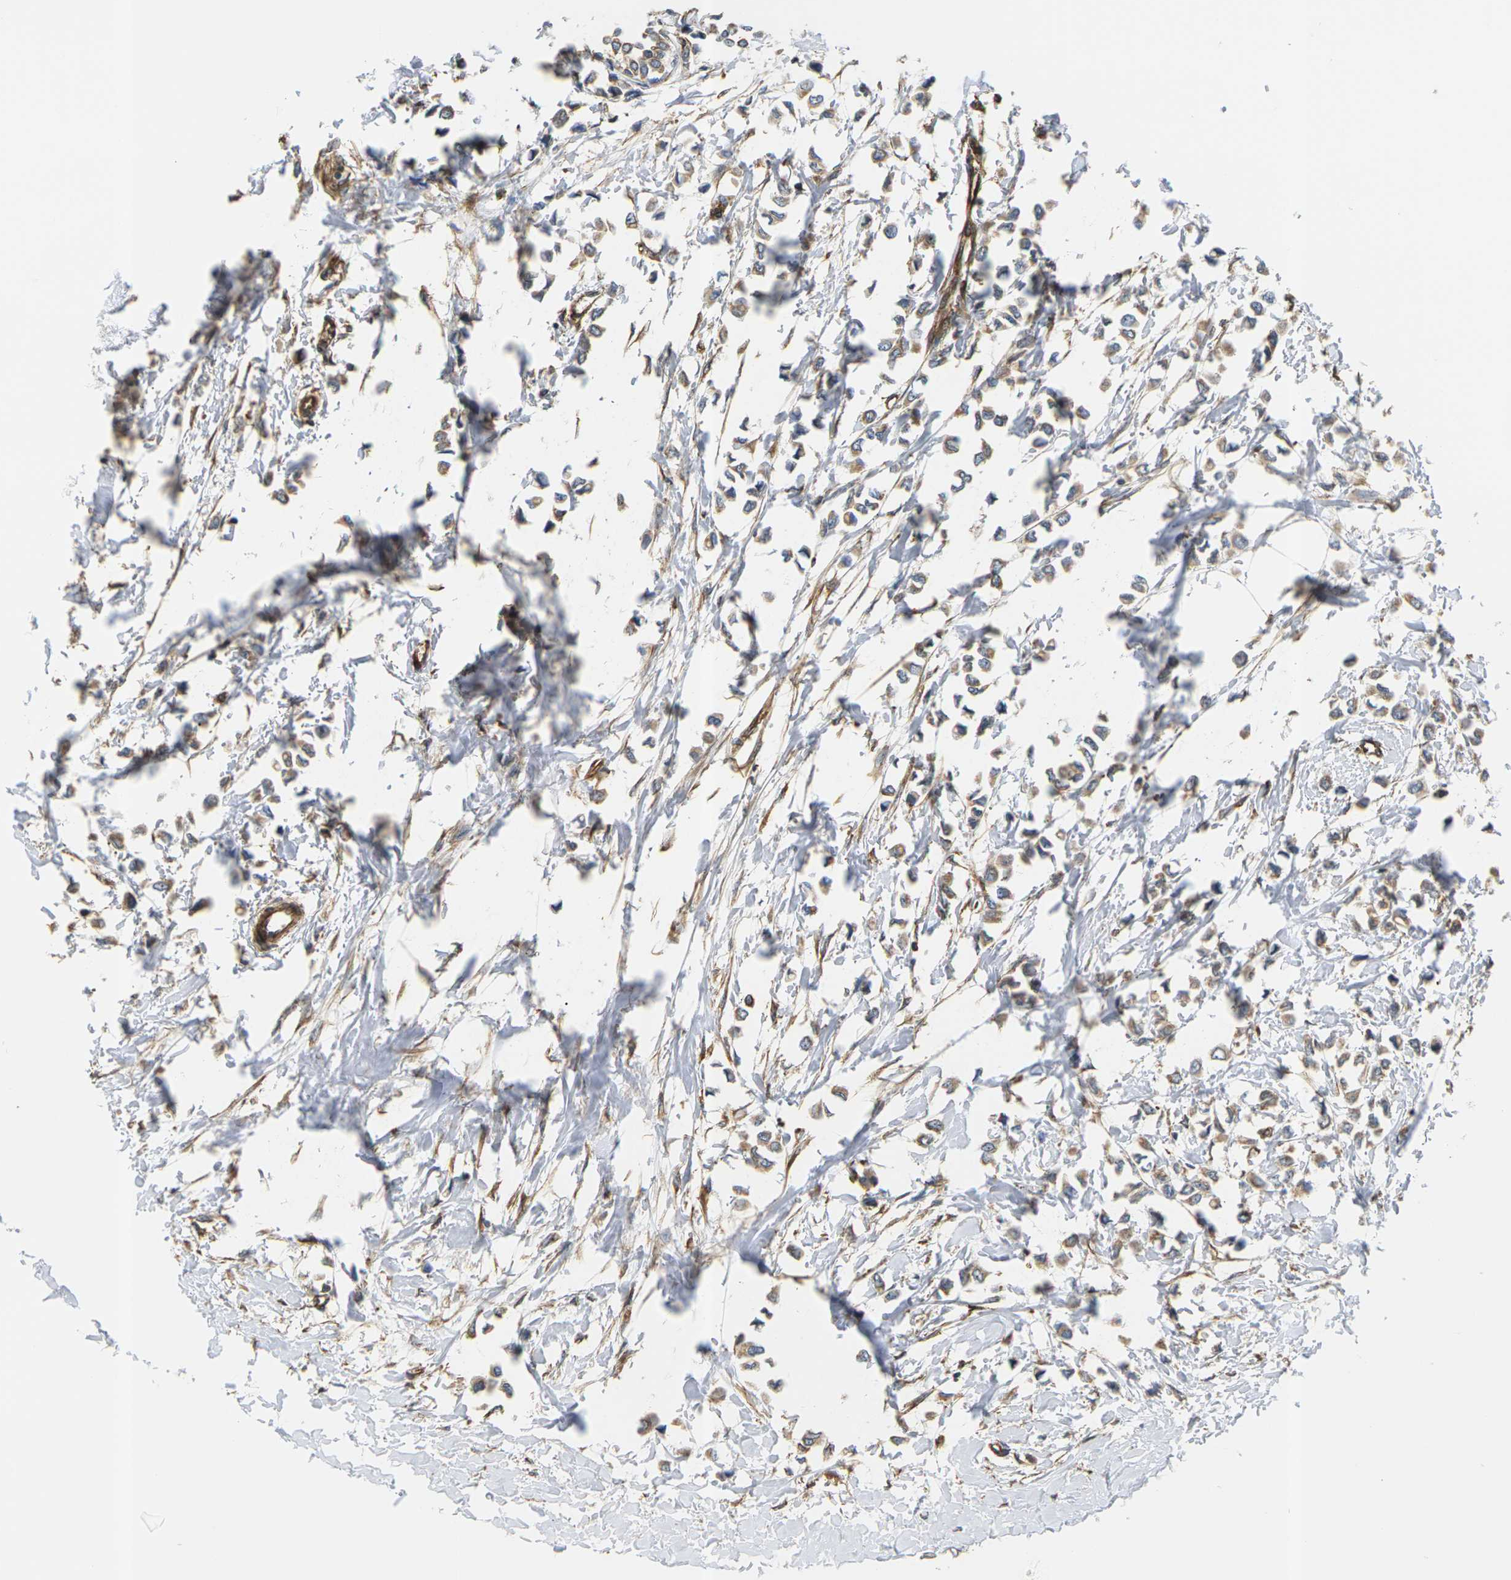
{"staining": {"intensity": "moderate", "quantity": ">75%", "location": "cytoplasmic/membranous"}, "tissue": "breast cancer", "cell_type": "Tumor cells", "image_type": "cancer", "snomed": [{"axis": "morphology", "description": "Lobular carcinoma"}, {"axis": "topography", "description": "Breast"}], "caption": "Immunohistochemical staining of breast cancer demonstrates moderate cytoplasmic/membranous protein expression in about >75% of tumor cells. The staining was performed using DAB to visualize the protein expression in brown, while the nuclei were stained in blue with hematoxylin (Magnification: 20x).", "gene": "PCDHB4", "patient": {"sex": "female", "age": 51}}